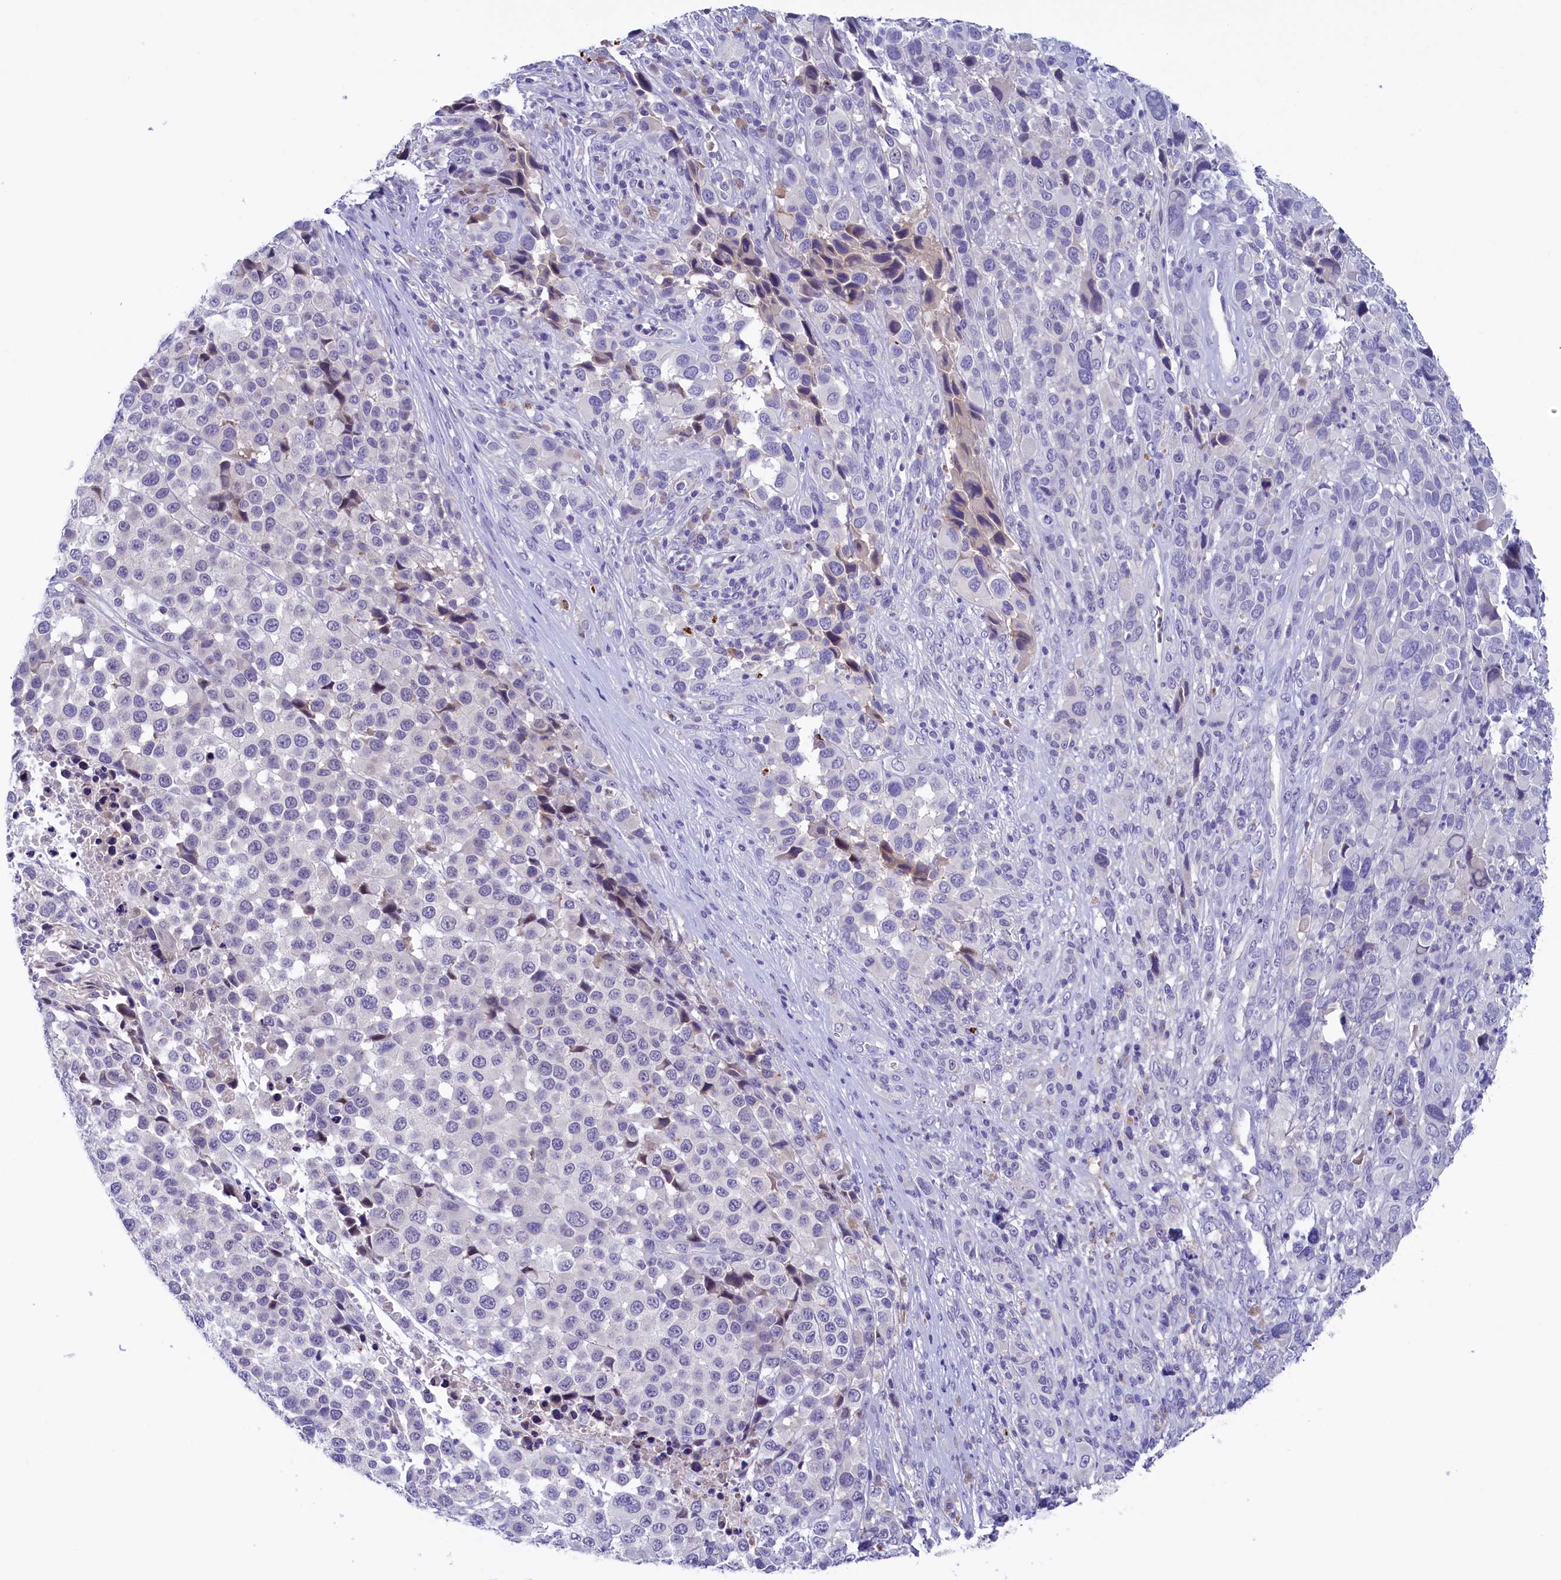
{"staining": {"intensity": "negative", "quantity": "none", "location": "none"}, "tissue": "melanoma", "cell_type": "Tumor cells", "image_type": "cancer", "snomed": [{"axis": "morphology", "description": "Malignant melanoma, NOS"}, {"axis": "topography", "description": "Skin of trunk"}], "caption": "Micrograph shows no protein positivity in tumor cells of malignant melanoma tissue.", "gene": "STYX", "patient": {"sex": "male", "age": 71}}